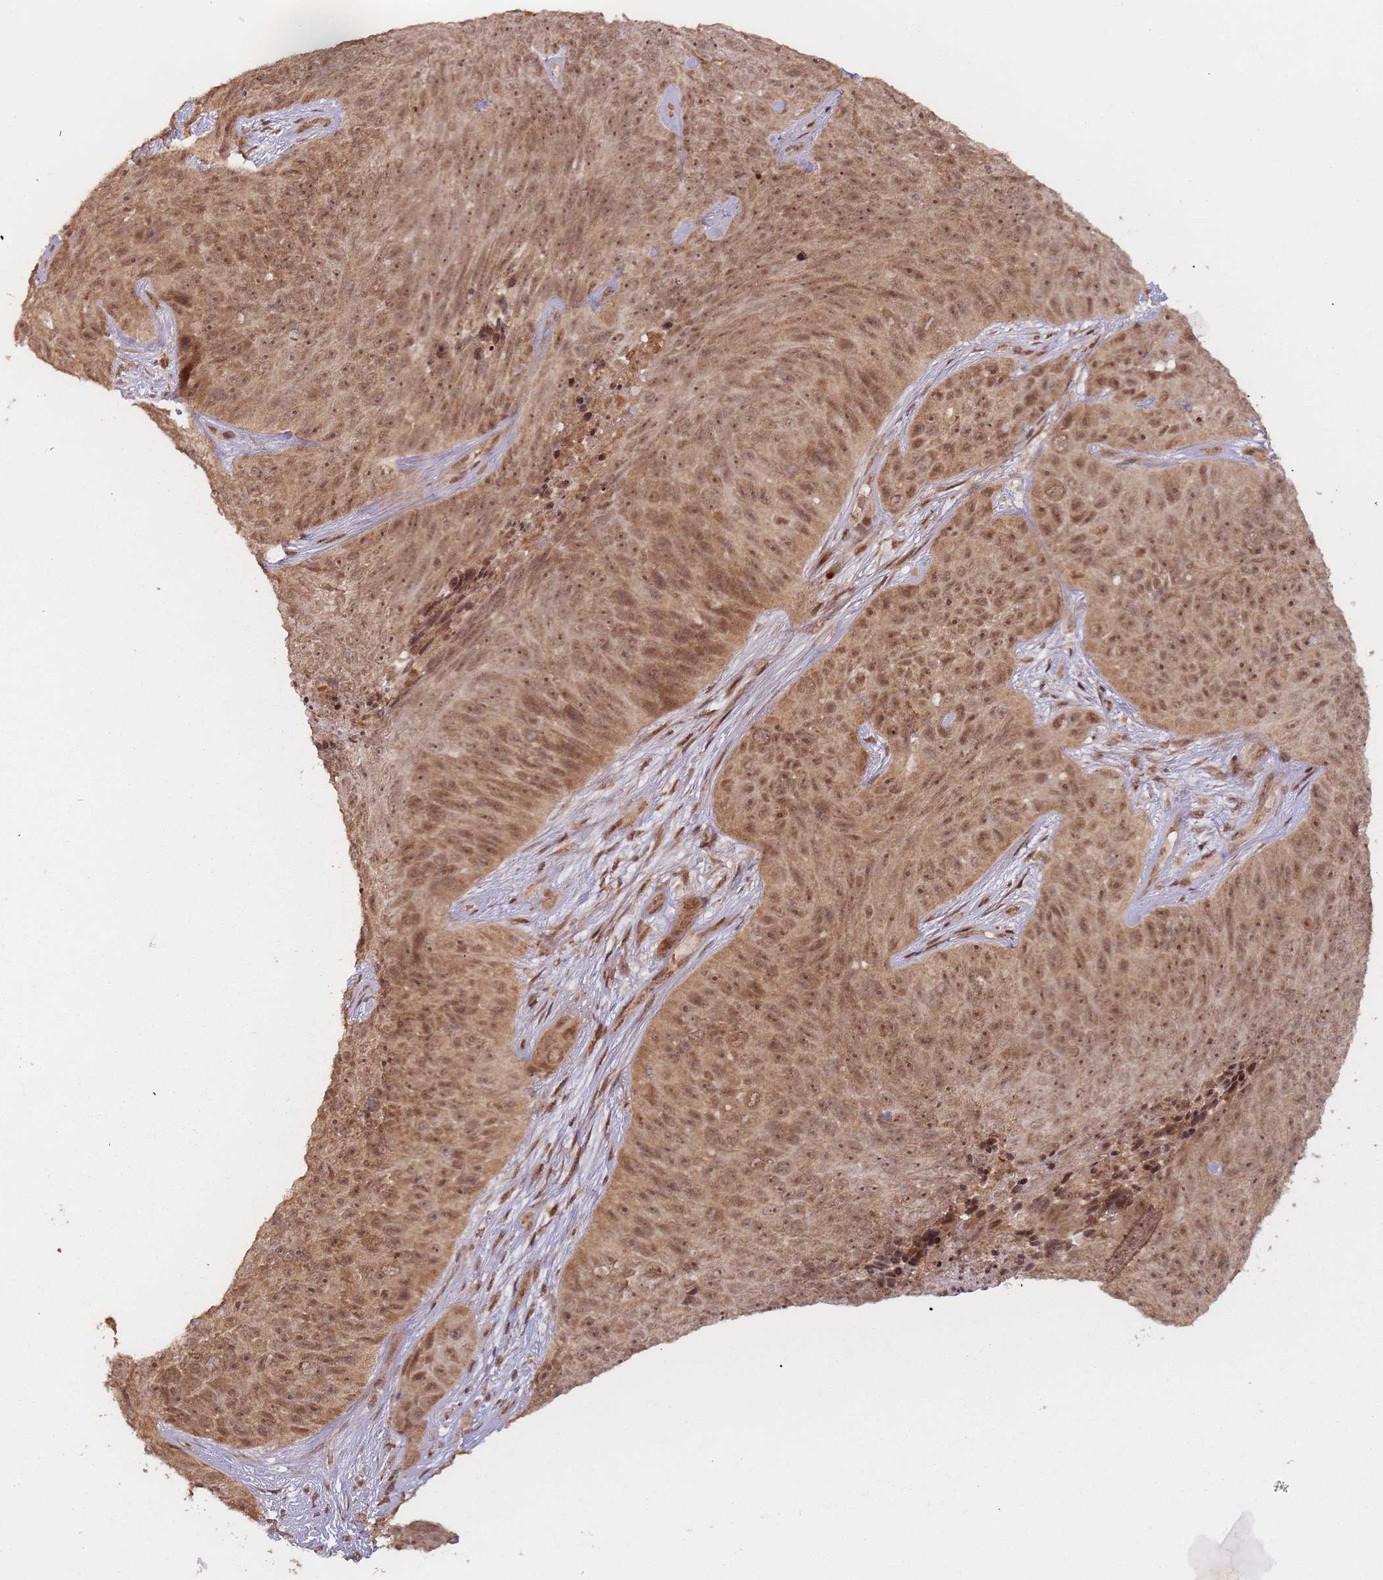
{"staining": {"intensity": "moderate", "quantity": ">75%", "location": "cytoplasmic/membranous,nuclear"}, "tissue": "skin cancer", "cell_type": "Tumor cells", "image_type": "cancer", "snomed": [{"axis": "morphology", "description": "Squamous cell carcinoma, NOS"}, {"axis": "topography", "description": "Skin"}], "caption": "Immunohistochemistry (IHC) staining of skin cancer, which shows medium levels of moderate cytoplasmic/membranous and nuclear staining in about >75% of tumor cells indicating moderate cytoplasmic/membranous and nuclear protein staining. The staining was performed using DAB (3,3'-diaminobenzidine) (brown) for protein detection and nuclei were counterstained in hematoxylin (blue).", "gene": "ZNF497", "patient": {"sex": "female", "age": 87}}